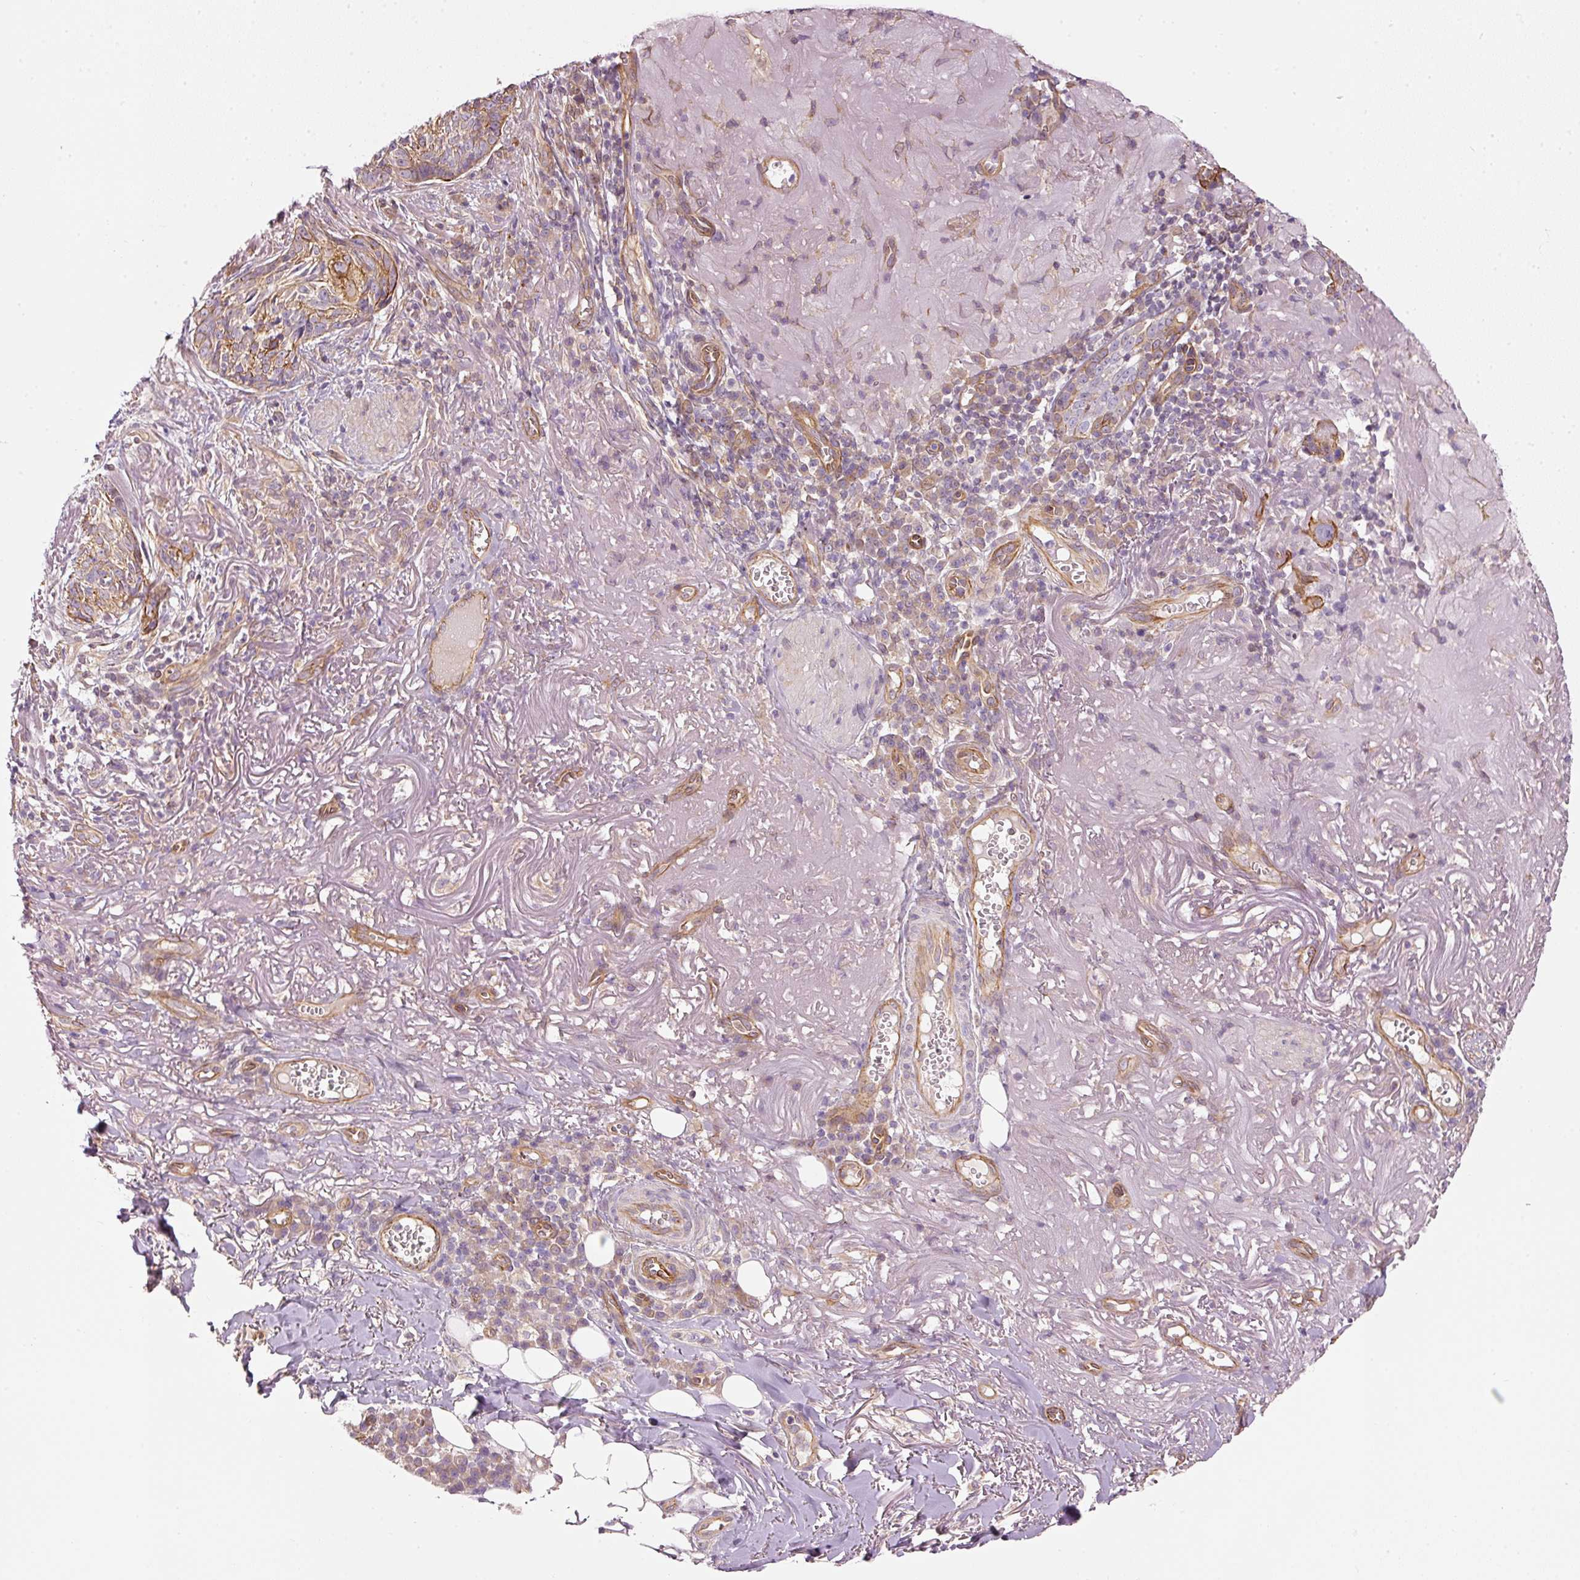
{"staining": {"intensity": "moderate", "quantity": ">75%", "location": "cytoplasmic/membranous"}, "tissue": "skin cancer", "cell_type": "Tumor cells", "image_type": "cancer", "snomed": [{"axis": "morphology", "description": "Basal cell carcinoma"}, {"axis": "topography", "description": "Skin"}, {"axis": "topography", "description": "Skin of face"}], "caption": "The immunohistochemical stain shows moderate cytoplasmic/membranous staining in tumor cells of skin cancer tissue.", "gene": "OSR2", "patient": {"sex": "female", "age": 95}}